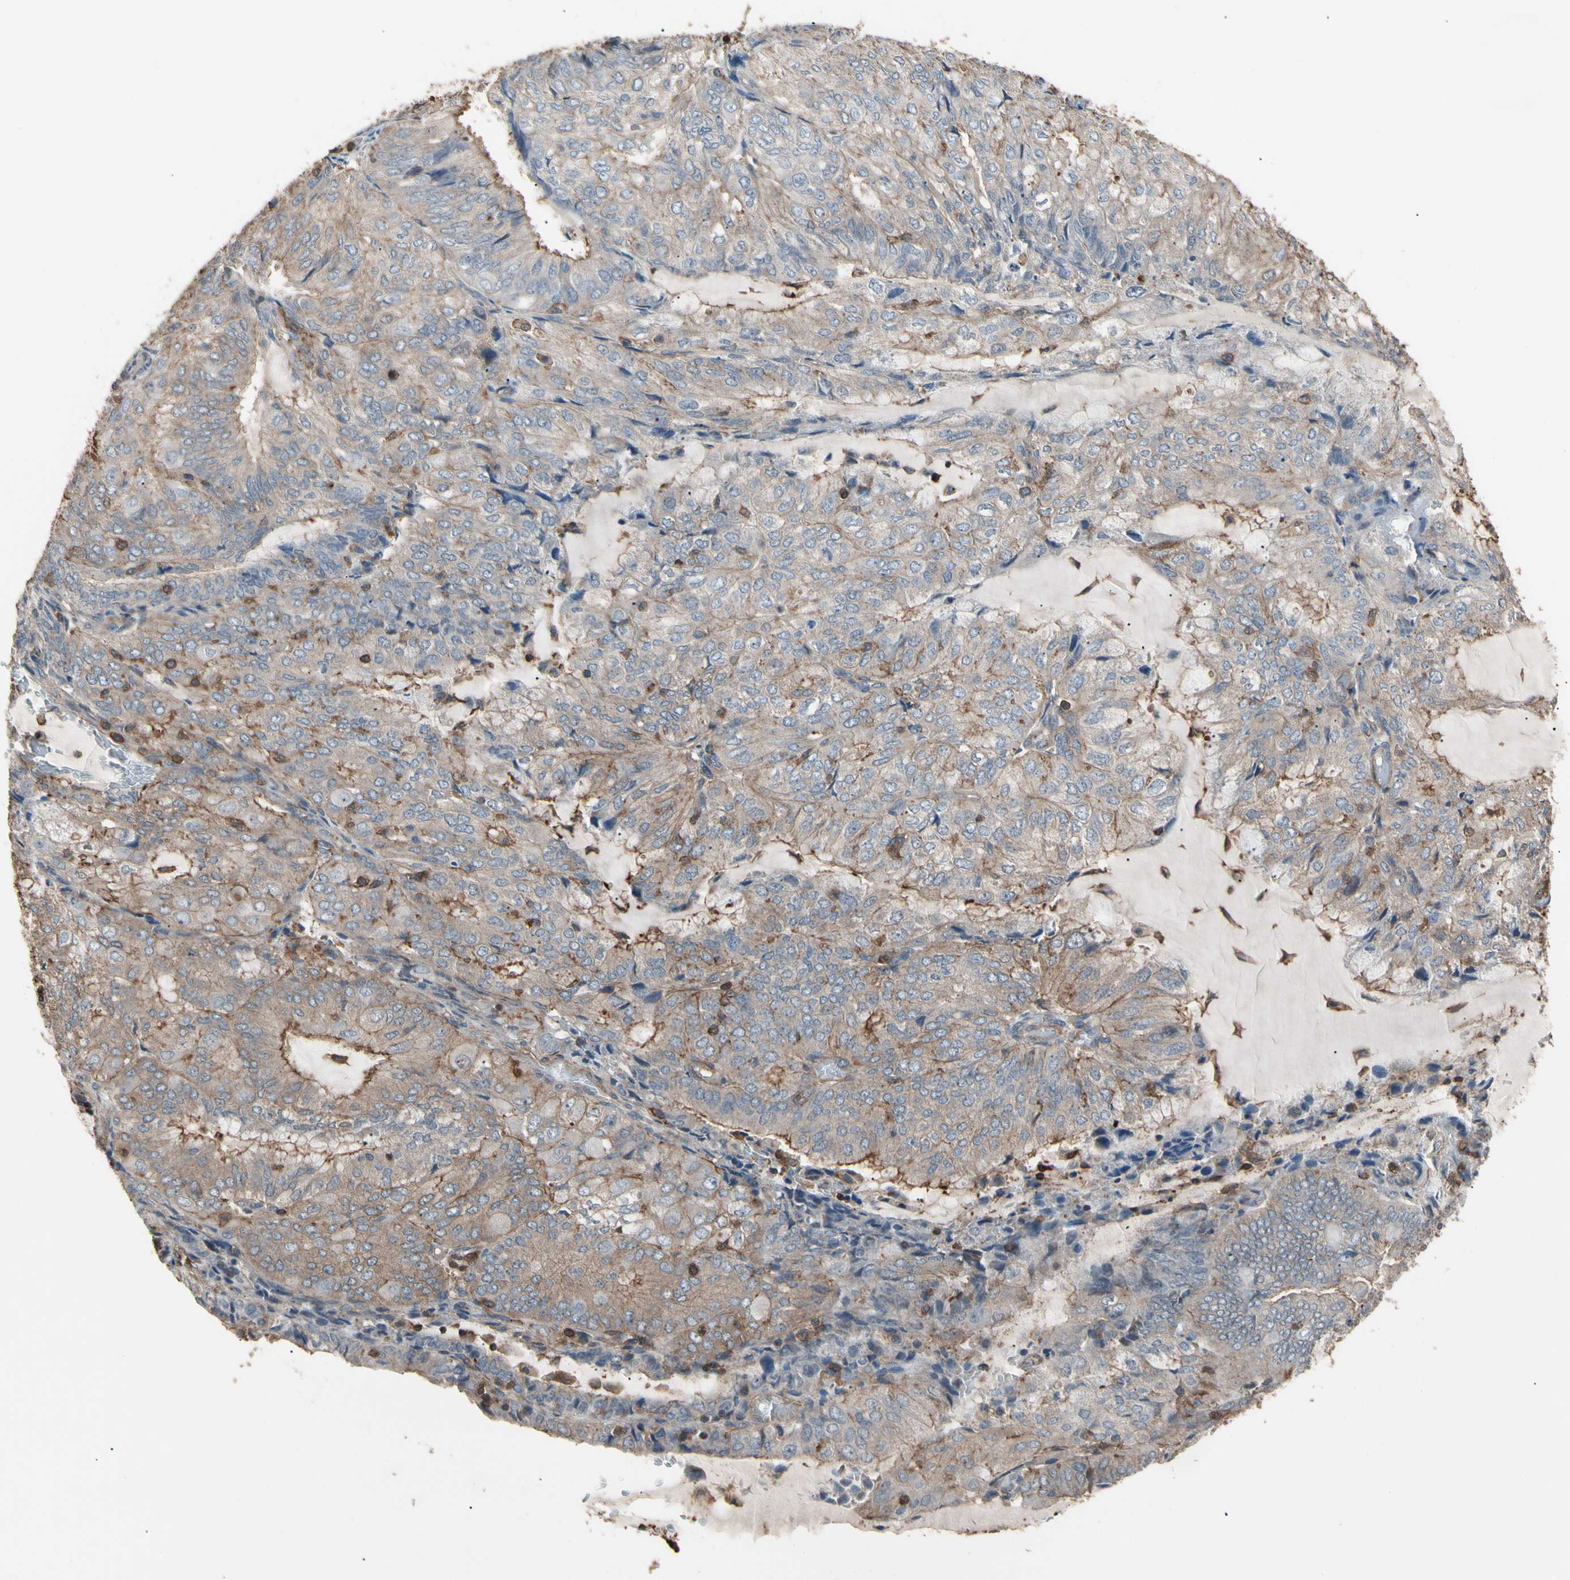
{"staining": {"intensity": "moderate", "quantity": "25%-75%", "location": "cytoplasmic/membranous"}, "tissue": "endometrial cancer", "cell_type": "Tumor cells", "image_type": "cancer", "snomed": [{"axis": "morphology", "description": "Adenocarcinoma, NOS"}, {"axis": "topography", "description": "Endometrium"}], "caption": "A photomicrograph of endometrial adenocarcinoma stained for a protein demonstrates moderate cytoplasmic/membranous brown staining in tumor cells. The staining was performed using DAB to visualize the protein expression in brown, while the nuclei were stained in blue with hematoxylin (Magnification: 20x).", "gene": "MAPK13", "patient": {"sex": "female", "age": 81}}